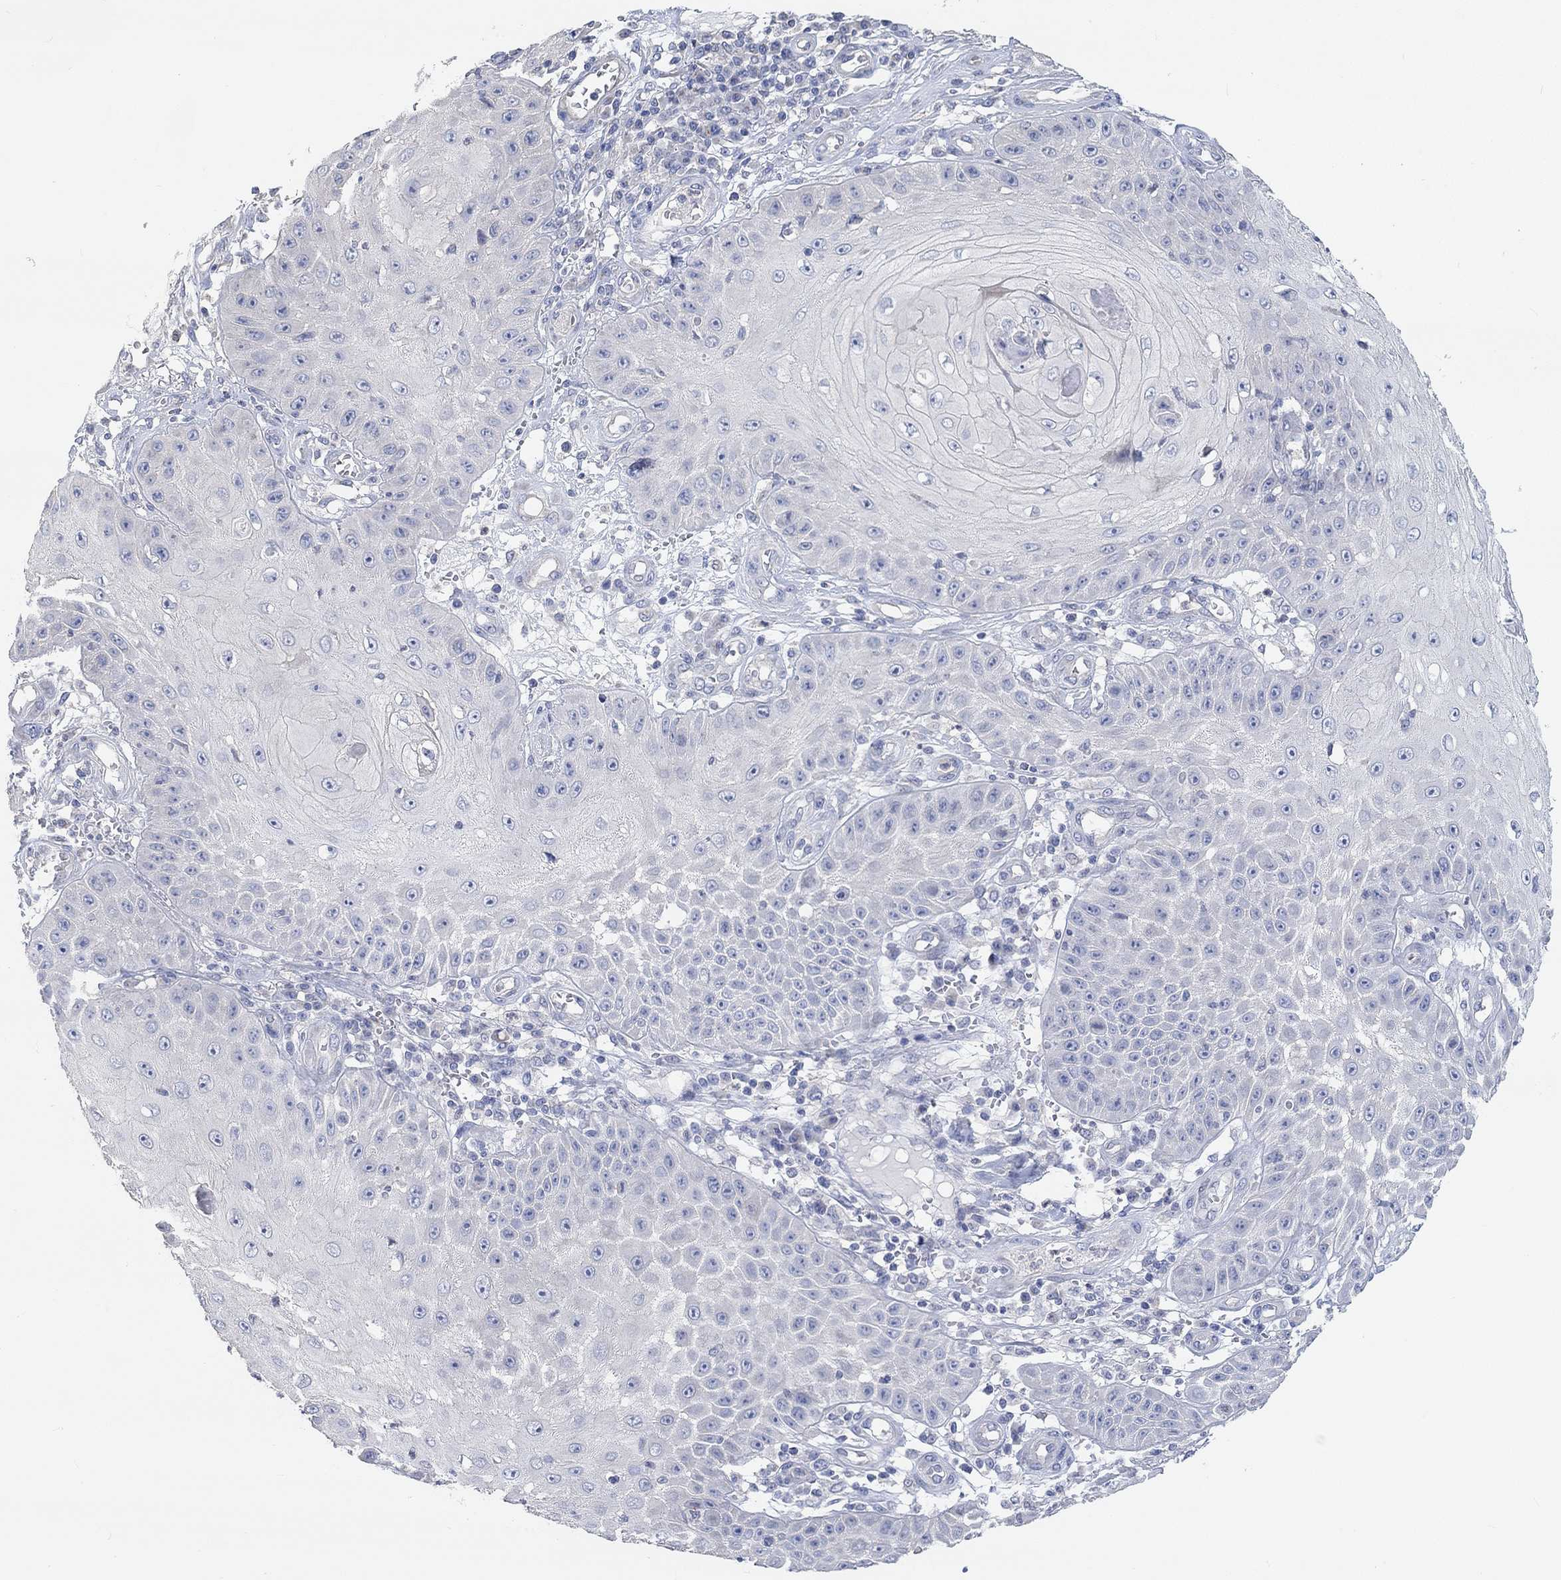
{"staining": {"intensity": "negative", "quantity": "none", "location": "none"}, "tissue": "skin cancer", "cell_type": "Tumor cells", "image_type": "cancer", "snomed": [{"axis": "morphology", "description": "Squamous cell carcinoma, NOS"}, {"axis": "topography", "description": "Skin"}], "caption": "There is no significant positivity in tumor cells of skin cancer.", "gene": "NLRP14", "patient": {"sex": "male", "age": 70}}